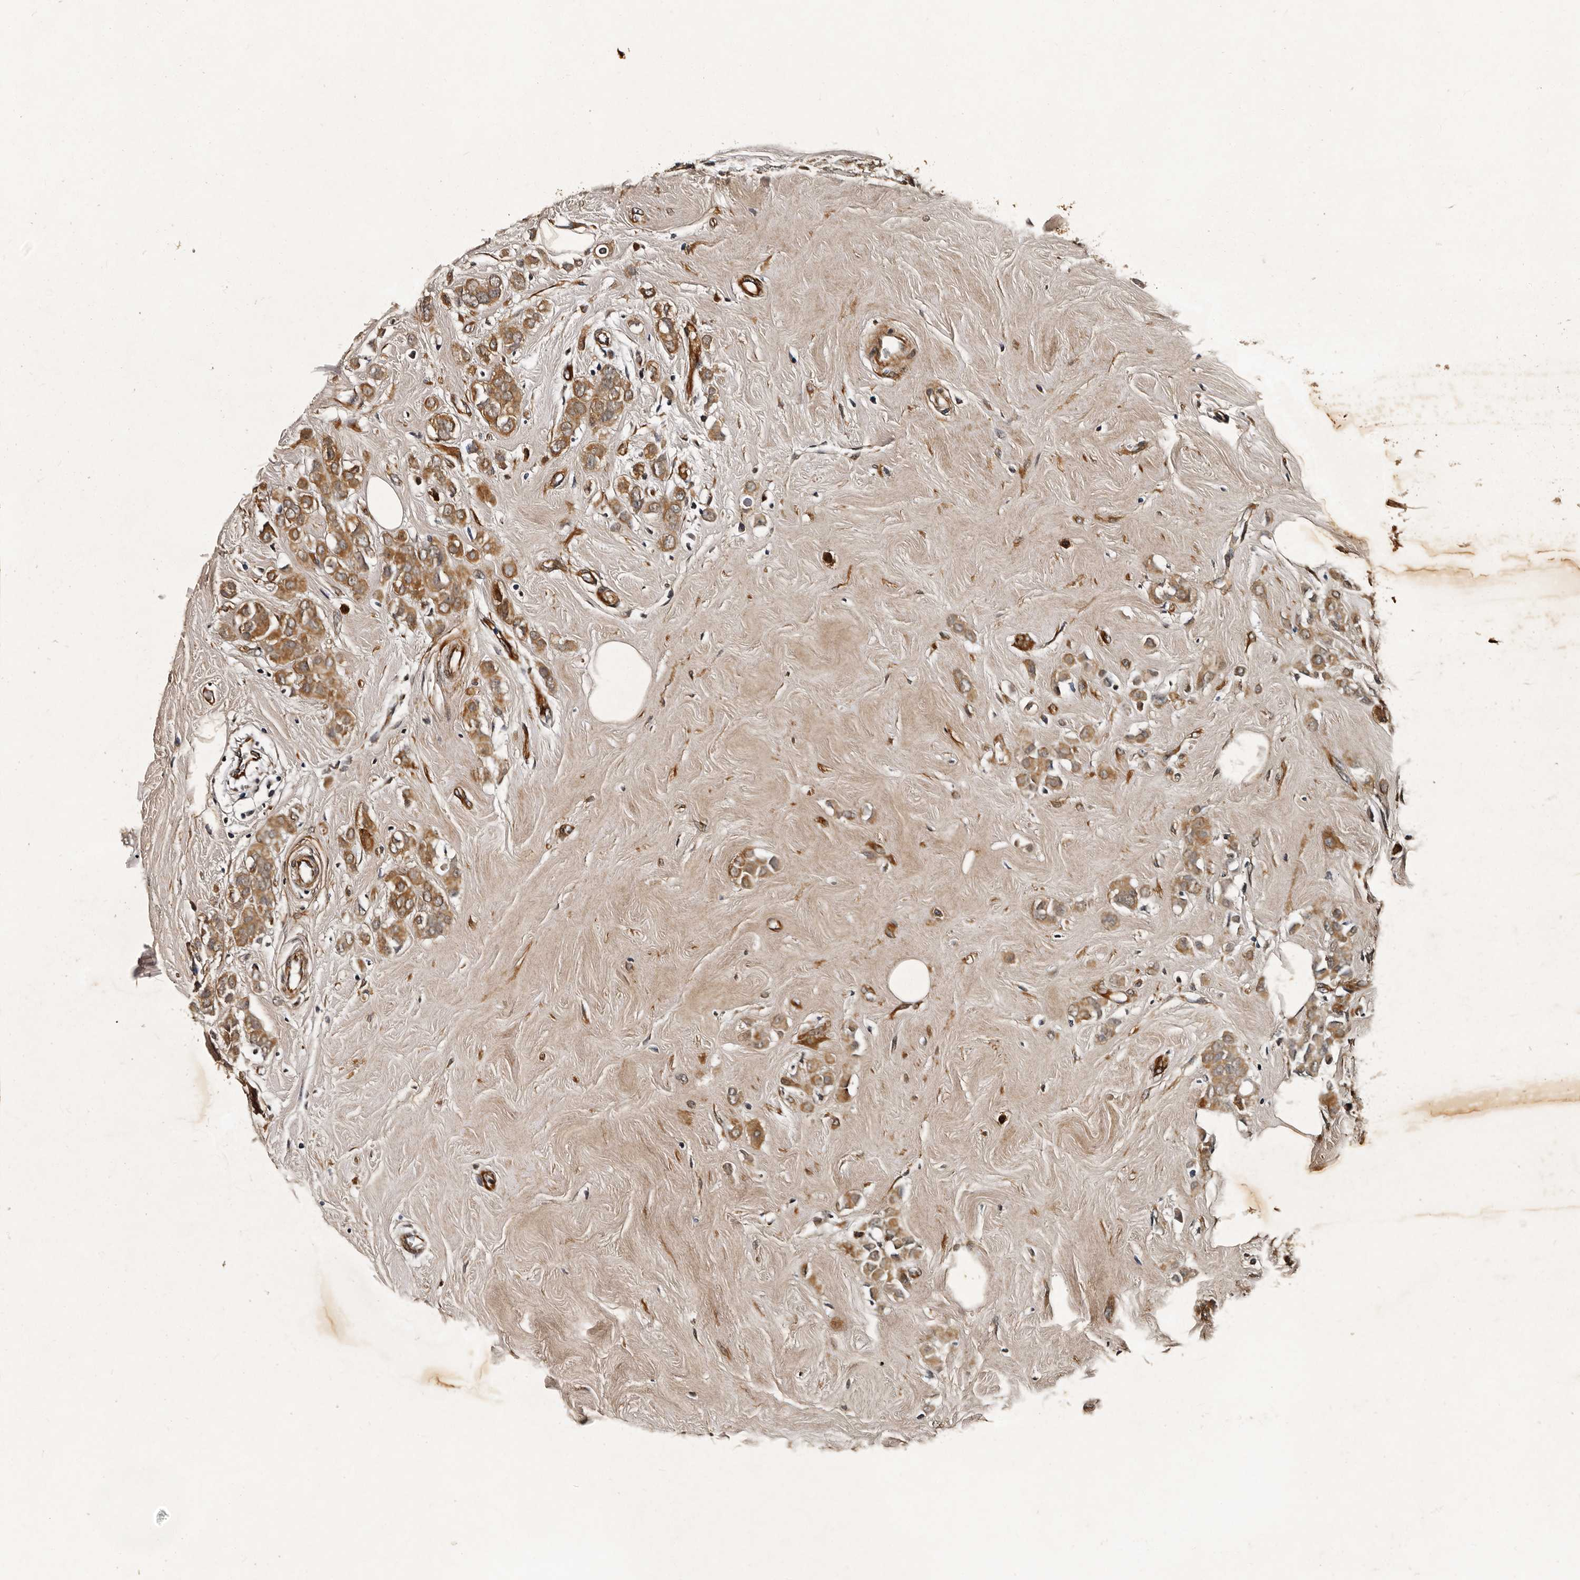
{"staining": {"intensity": "moderate", "quantity": ">75%", "location": "cytoplasmic/membranous"}, "tissue": "breast cancer", "cell_type": "Tumor cells", "image_type": "cancer", "snomed": [{"axis": "morphology", "description": "Lobular carcinoma"}, {"axis": "topography", "description": "Breast"}], "caption": "A photomicrograph showing moderate cytoplasmic/membranous expression in approximately >75% of tumor cells in lobular carcinoma (breast), as visualized by brown immunohistochemical staining.", "gene": "CPNE3", "patient": {"sex": "female", "age": 47}}